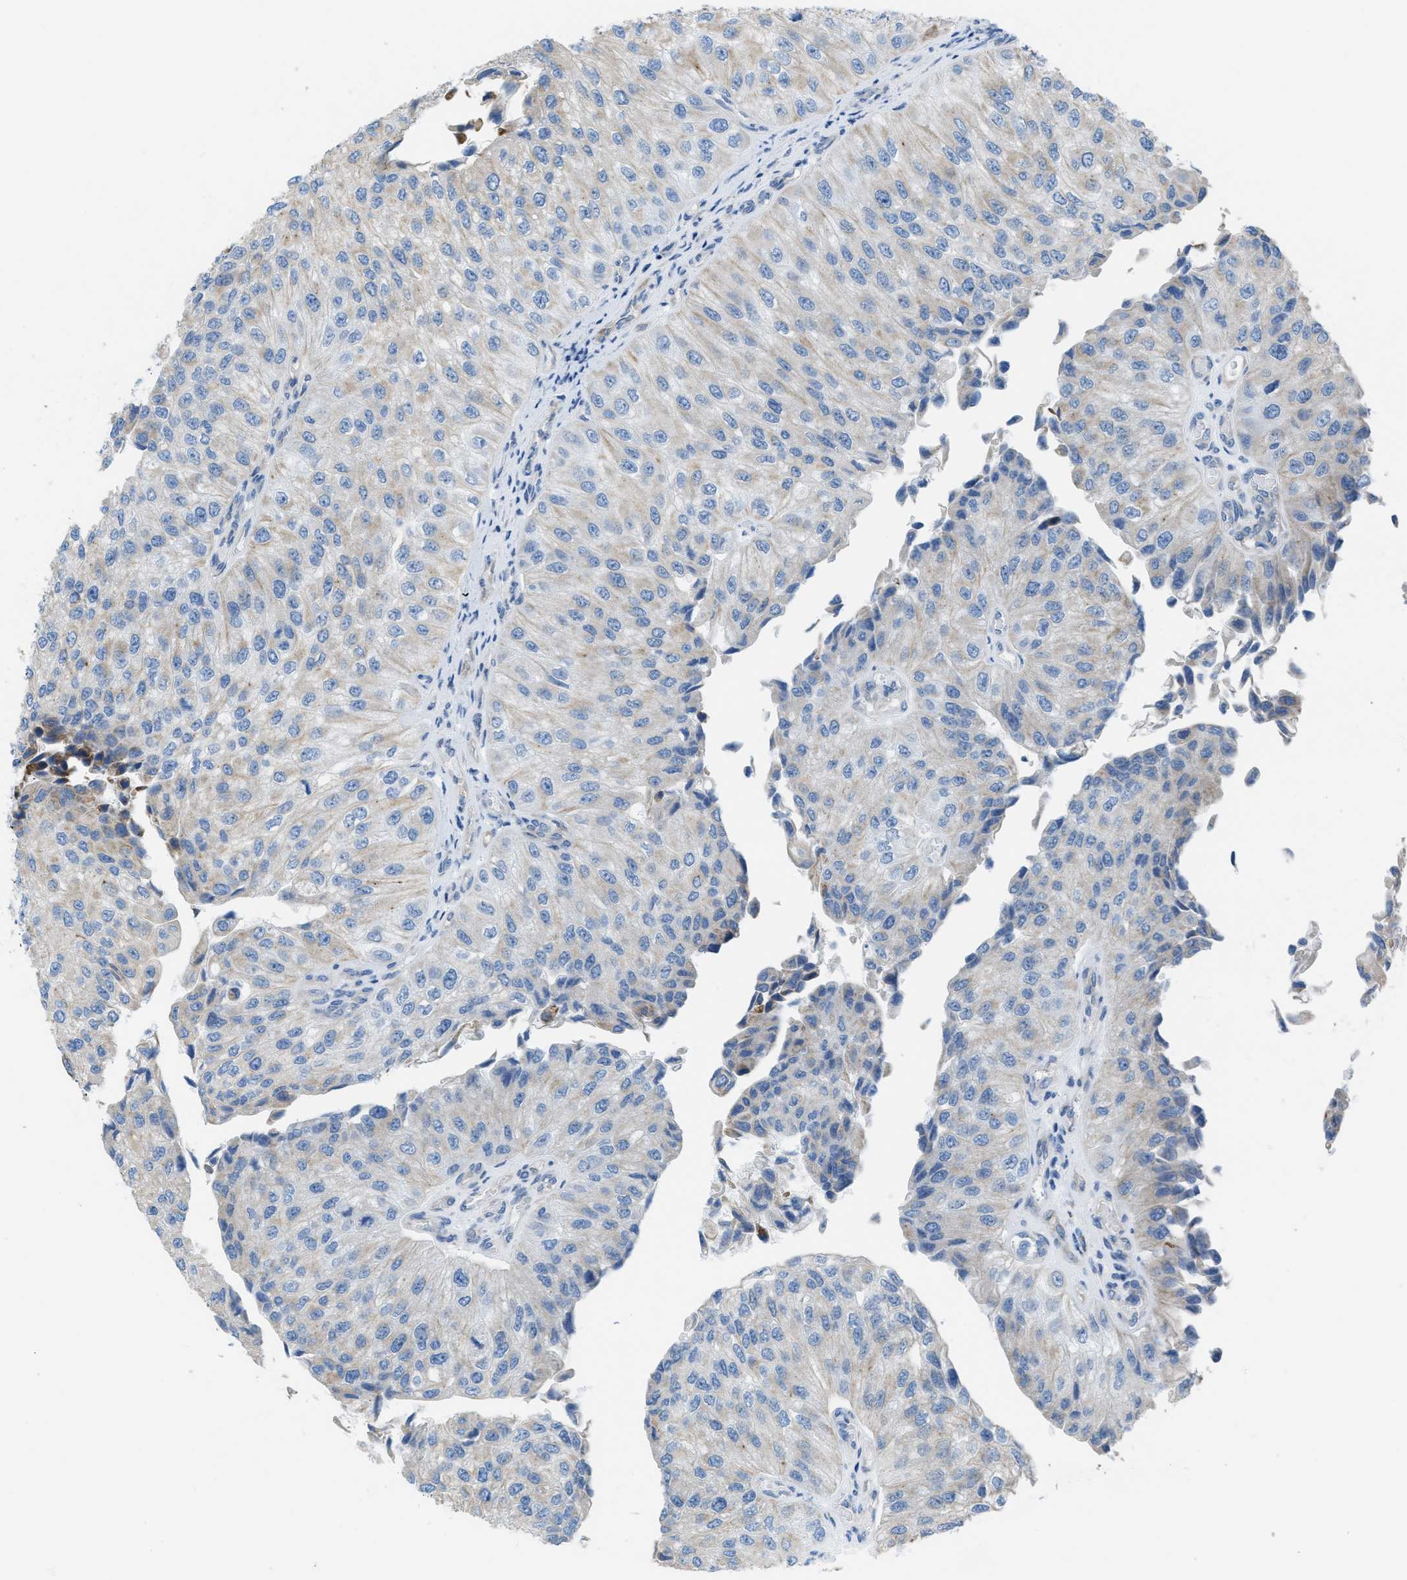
{"staining": {"intensity": "weak", "quantity": "25%-75%", "location": "cytoplasmic/membranous"}, "tissue": "urothelial cancer", "cell_type": "Tumor cells", "image_type": "cancer", "snomed": [{"axis": "morphology", "description": "Urothelial carcinoma, High grade"}, {"axis": "topography", "description": "Kidney"}, {"axis": "topography", "description": "Urinary bladder"}], "caption": "IHC of high-grade urothelial carcinoma displays low levels of weak cytoplasmic/membranous expression in approximately 25%-75% of tumor cells.", "gene": "ASGR1", "patient": {"sex": "male", "age": 77}}